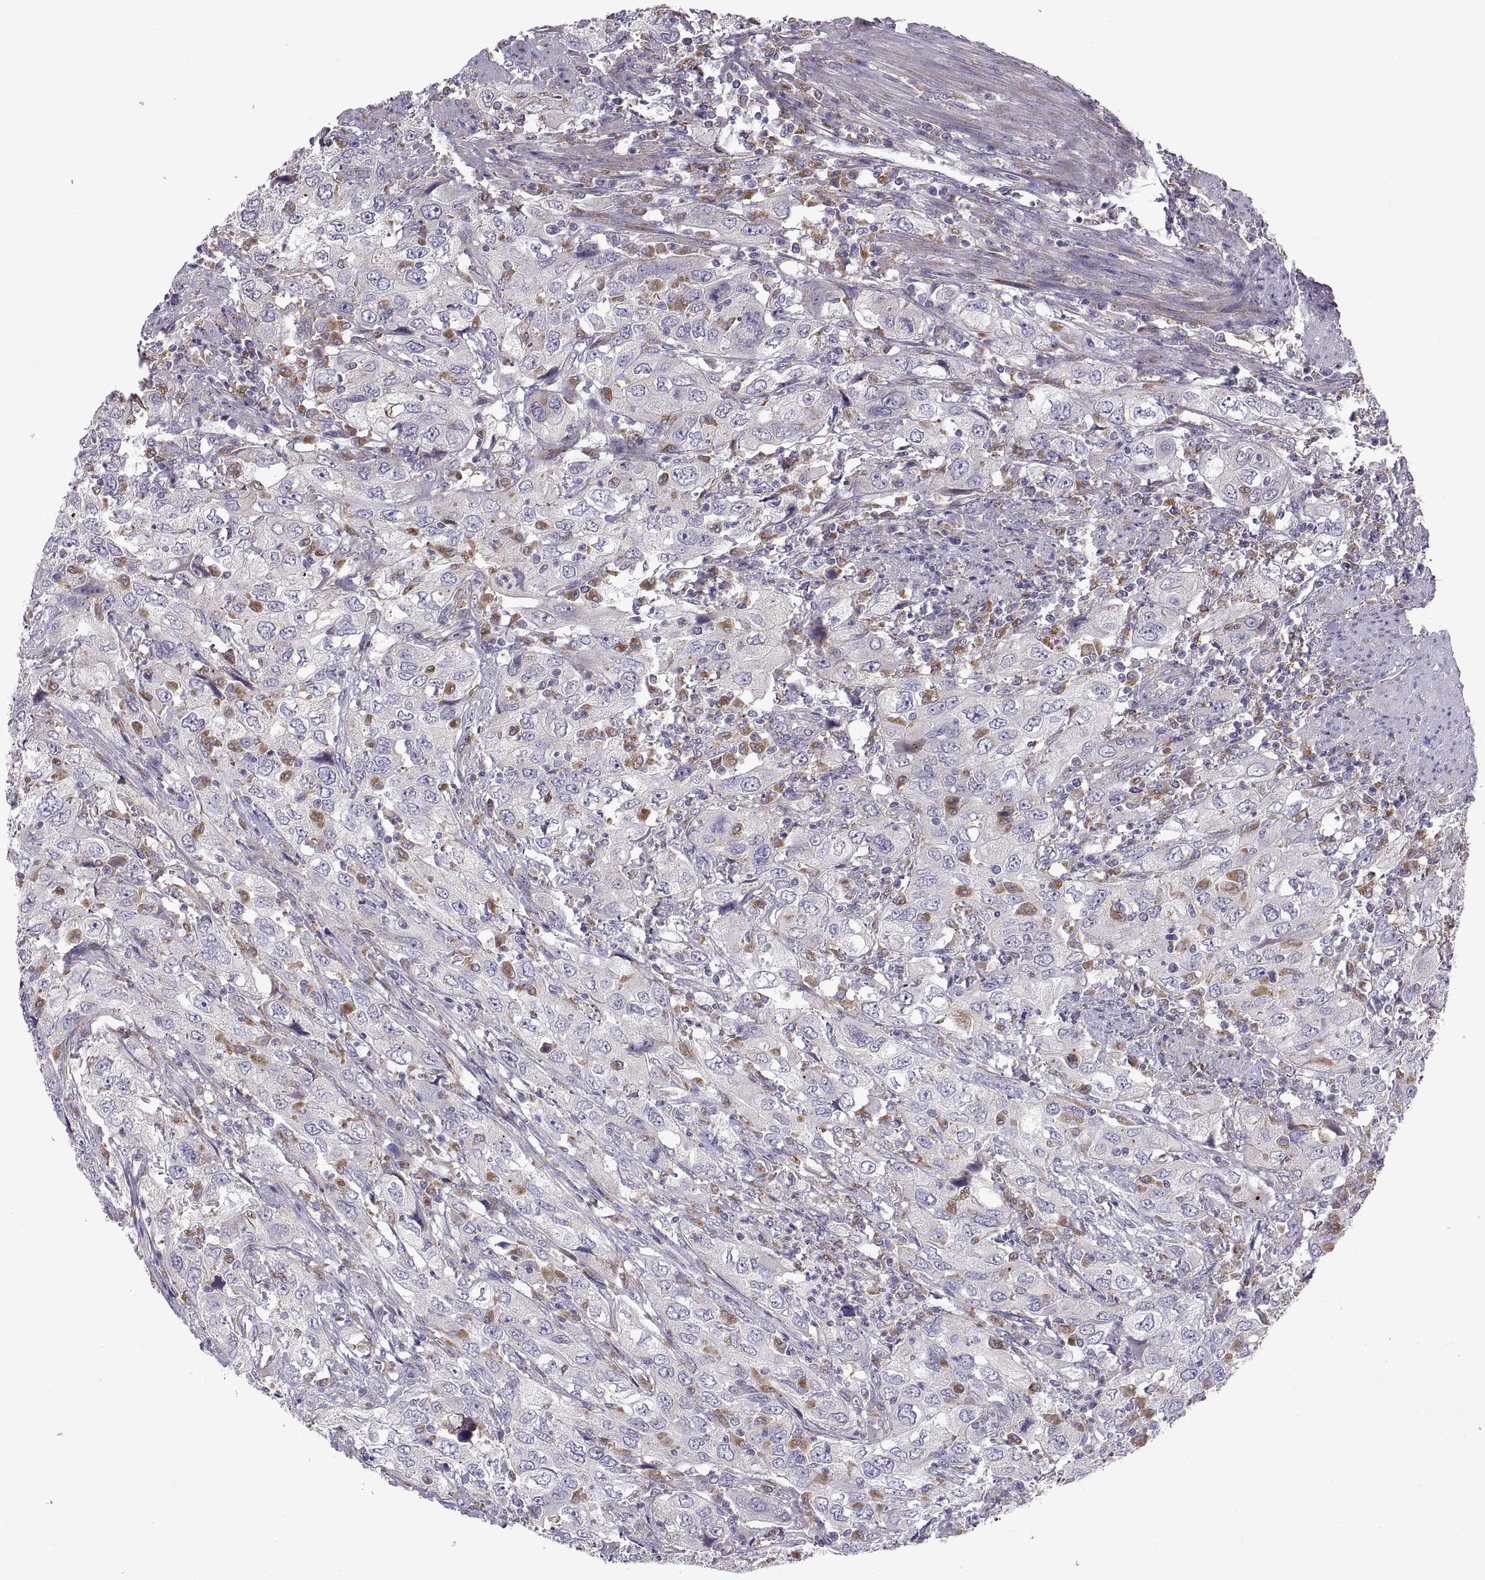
{"staining": {"intensity": "negative", "quantity": "none", "location": "none"}, "tissue": "urothelial cancer", "cell_type": "Tumor cells", "image_type": "cancer", "snomed": [{"axis": "morphology", "description": "Urothelial carcinoma, High grade"}, {"axis": "topography", "description": "Urinary bladder"}], "caption": "Human urothelial cancer stained for a protein using IHC displays no expression in tumor cells.", "gene": "ARSL", "patient": {"sex": "male", "age": 76}}